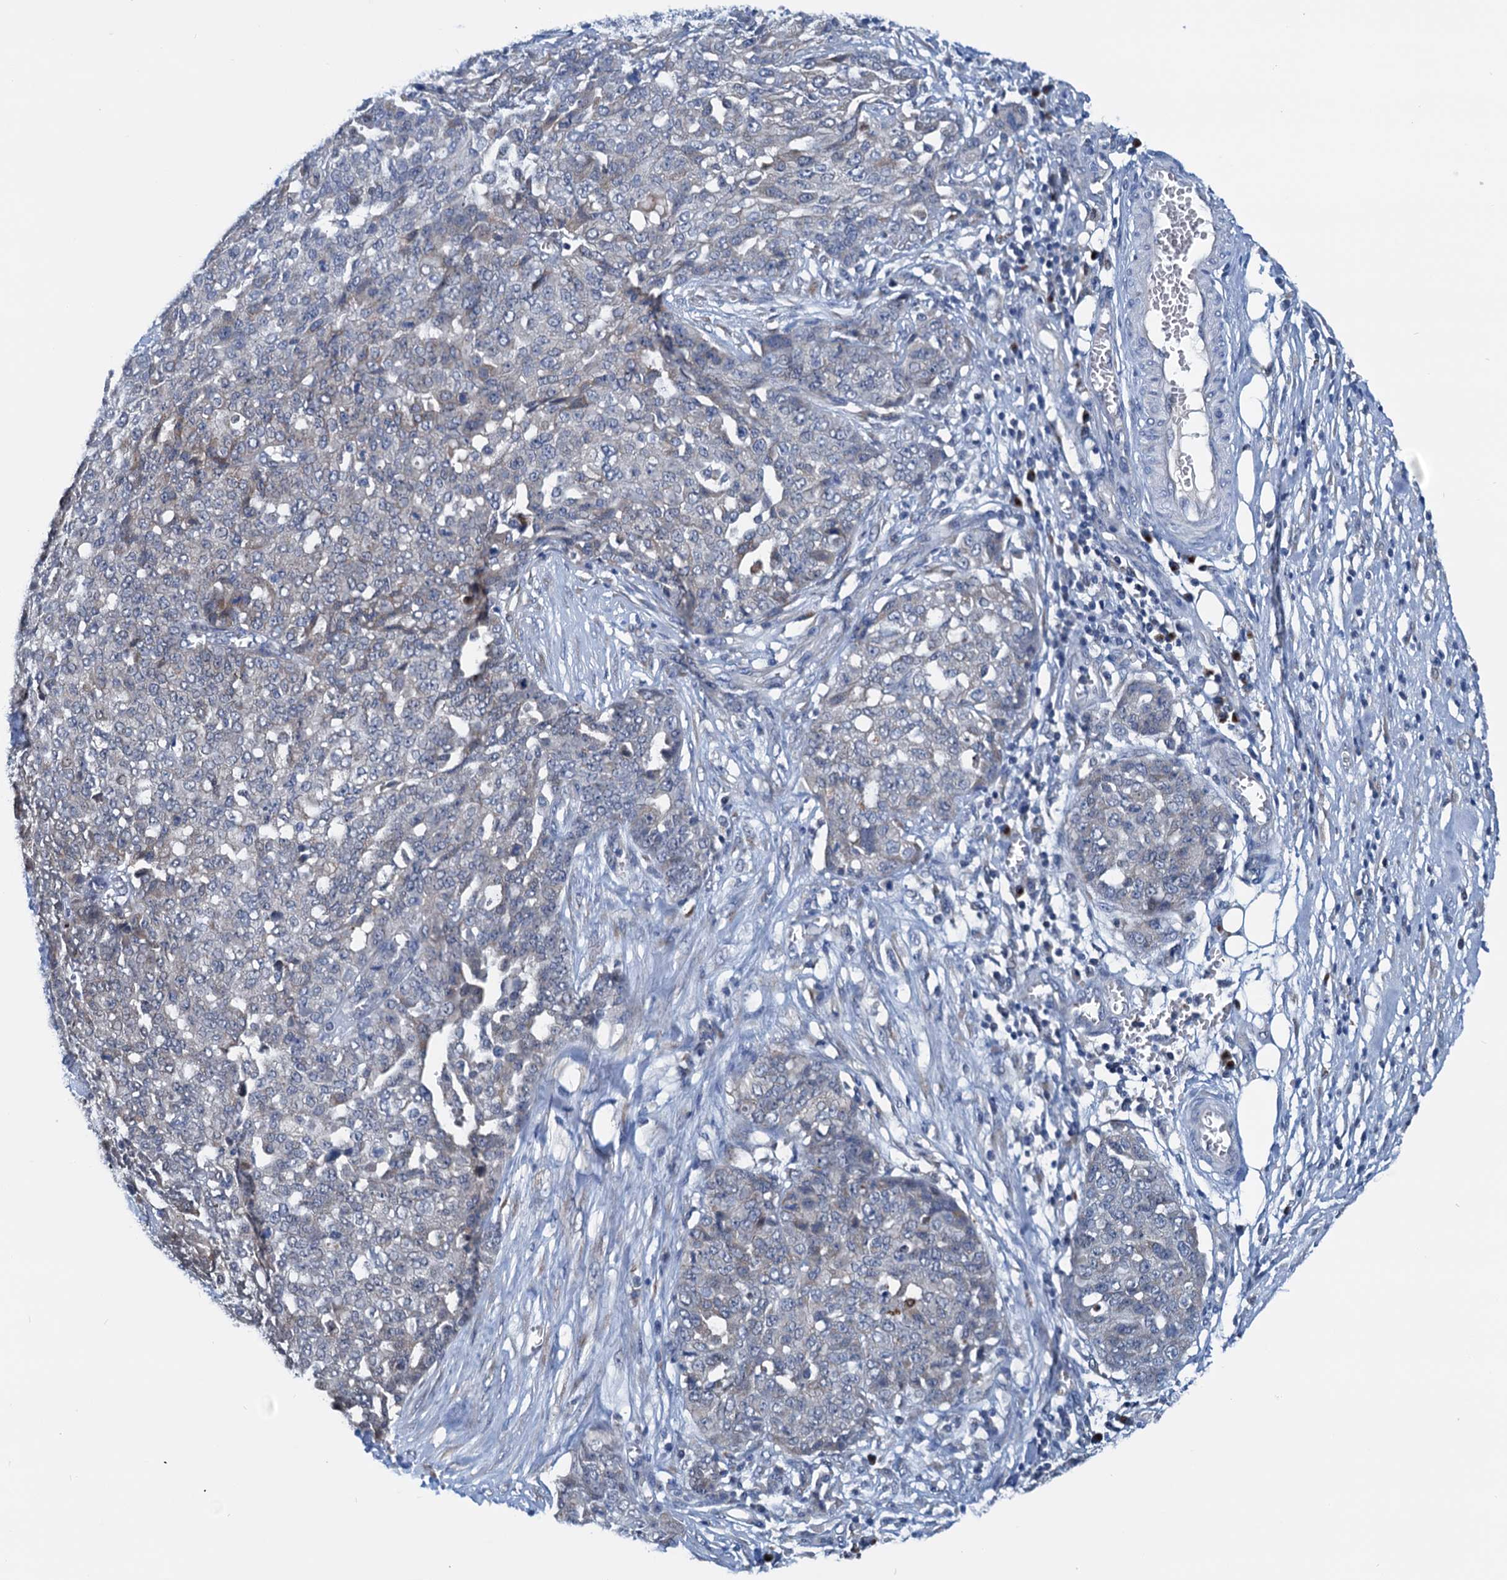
{"staining": {"intensity": "negative", "quantity": "none", "location": "none"}, "tissue": "ovarian cancer", "cell_type": "Tumor cells", "image_type": "cancer", "snomed": [{"axis": "morphology", "description": "Cystadenocarcinoma, serous, NOS"}, {"axis": "topography", "description": "Soft tissue"}, {"axis": "topography", "description": "Ovary"}], "caption": "This photomicrograph is of serous cystadenocarcinoma (ovarian) stained with immunohistochemistry to label a protein in brown with the nuclei are counter-stained blue. There is no positivity in tumor cells. (IHC, brightfield microscopy, high magnification).", "gene": "SHLD1", "patient": {"sex": "female", "age": 57}}